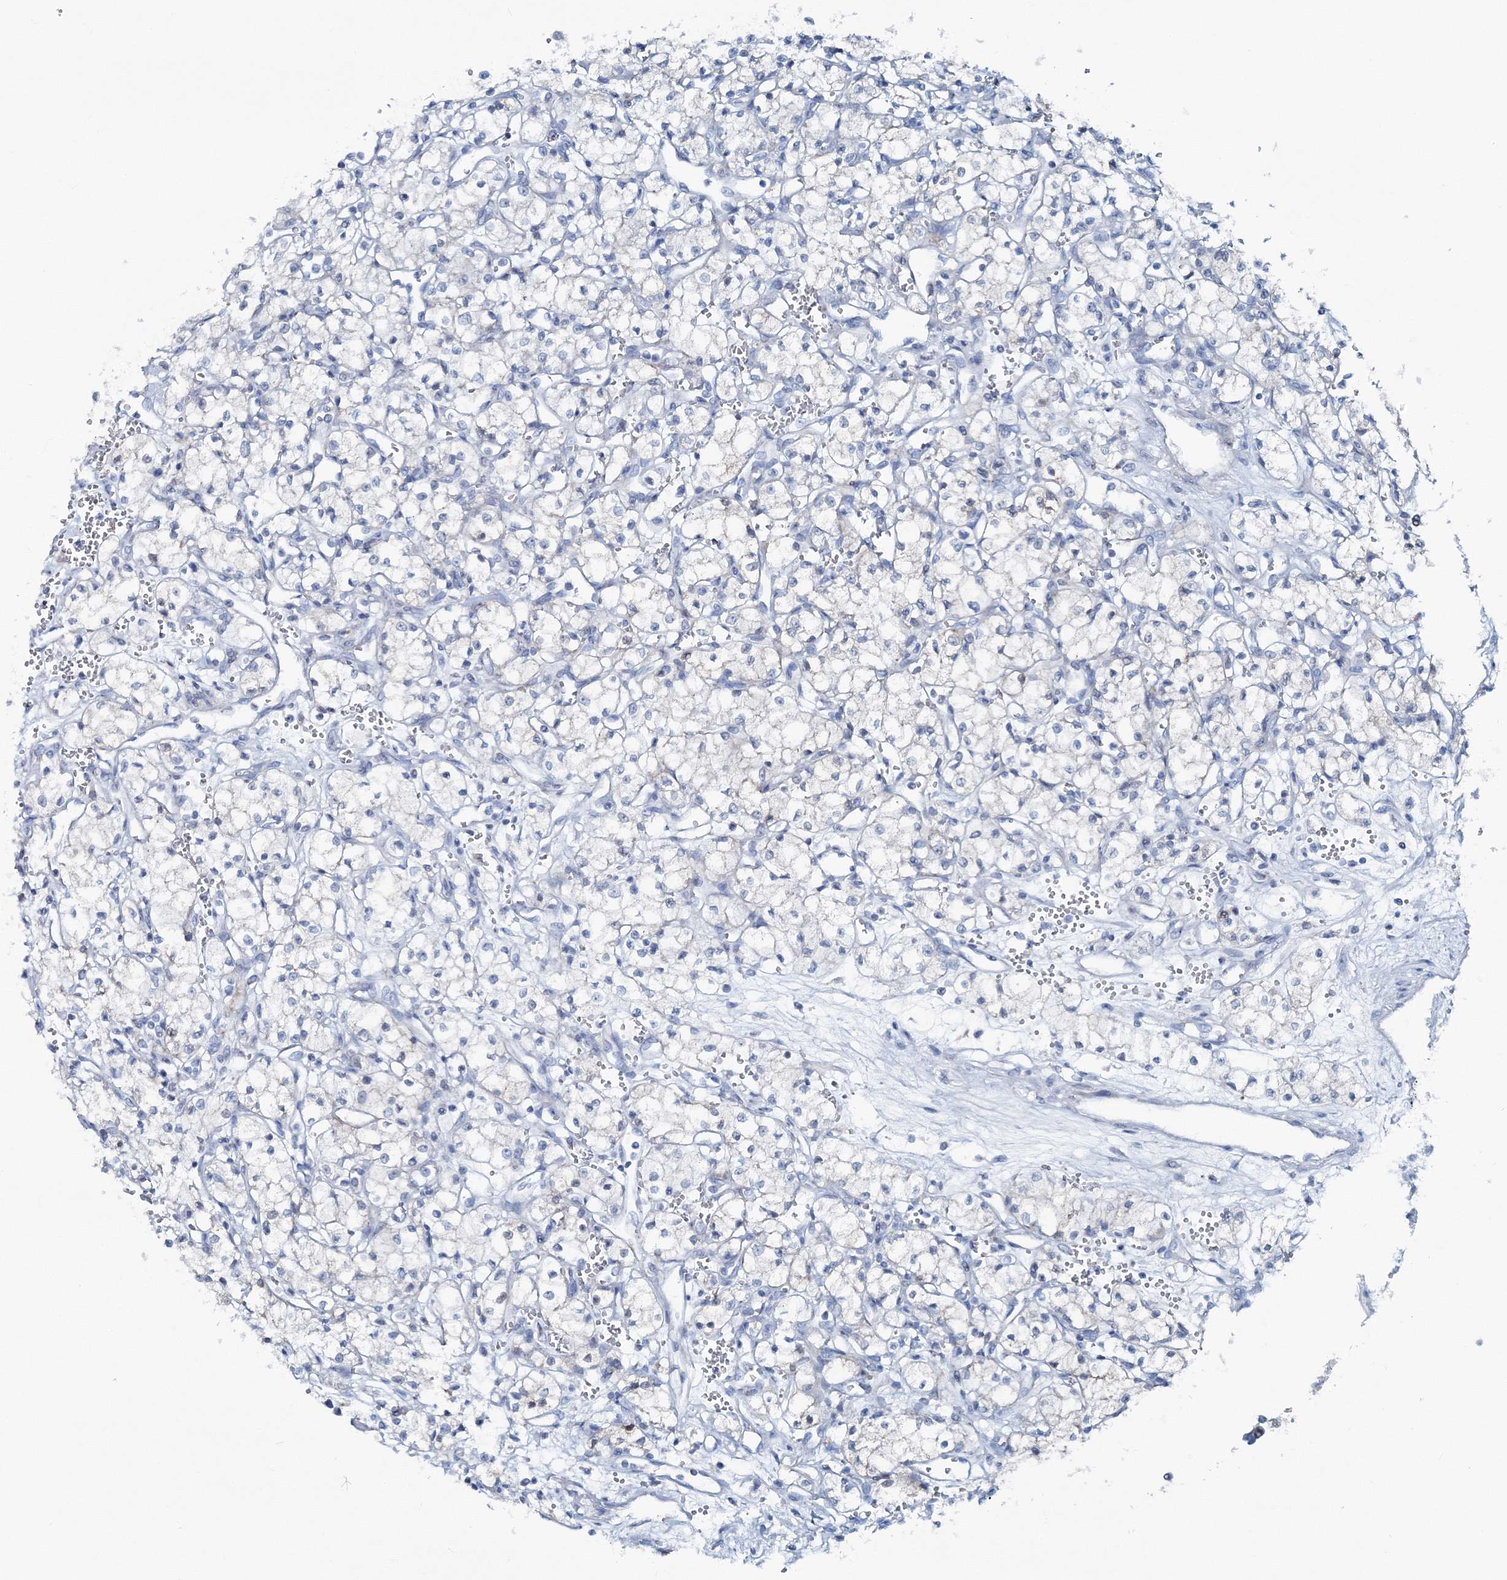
{"staining": {"intensity": "negative", "quantity": "none", "location": "none"}, "tissue": "renal cancer", "cell_type": "Tumor cells", "image_type": "cancer", "snomed": [{"axis": "morphology", "description": "Adenocarcinoma, NOS"}, {"axis": "topography", "description": "Kidney"}], "caption": "DAB immunohistochemical staining of human renal cancer shows no significant expression in tumor cells.", "gene": "GABARAPL2", "patient": {"sex": "male", "age": 59}}